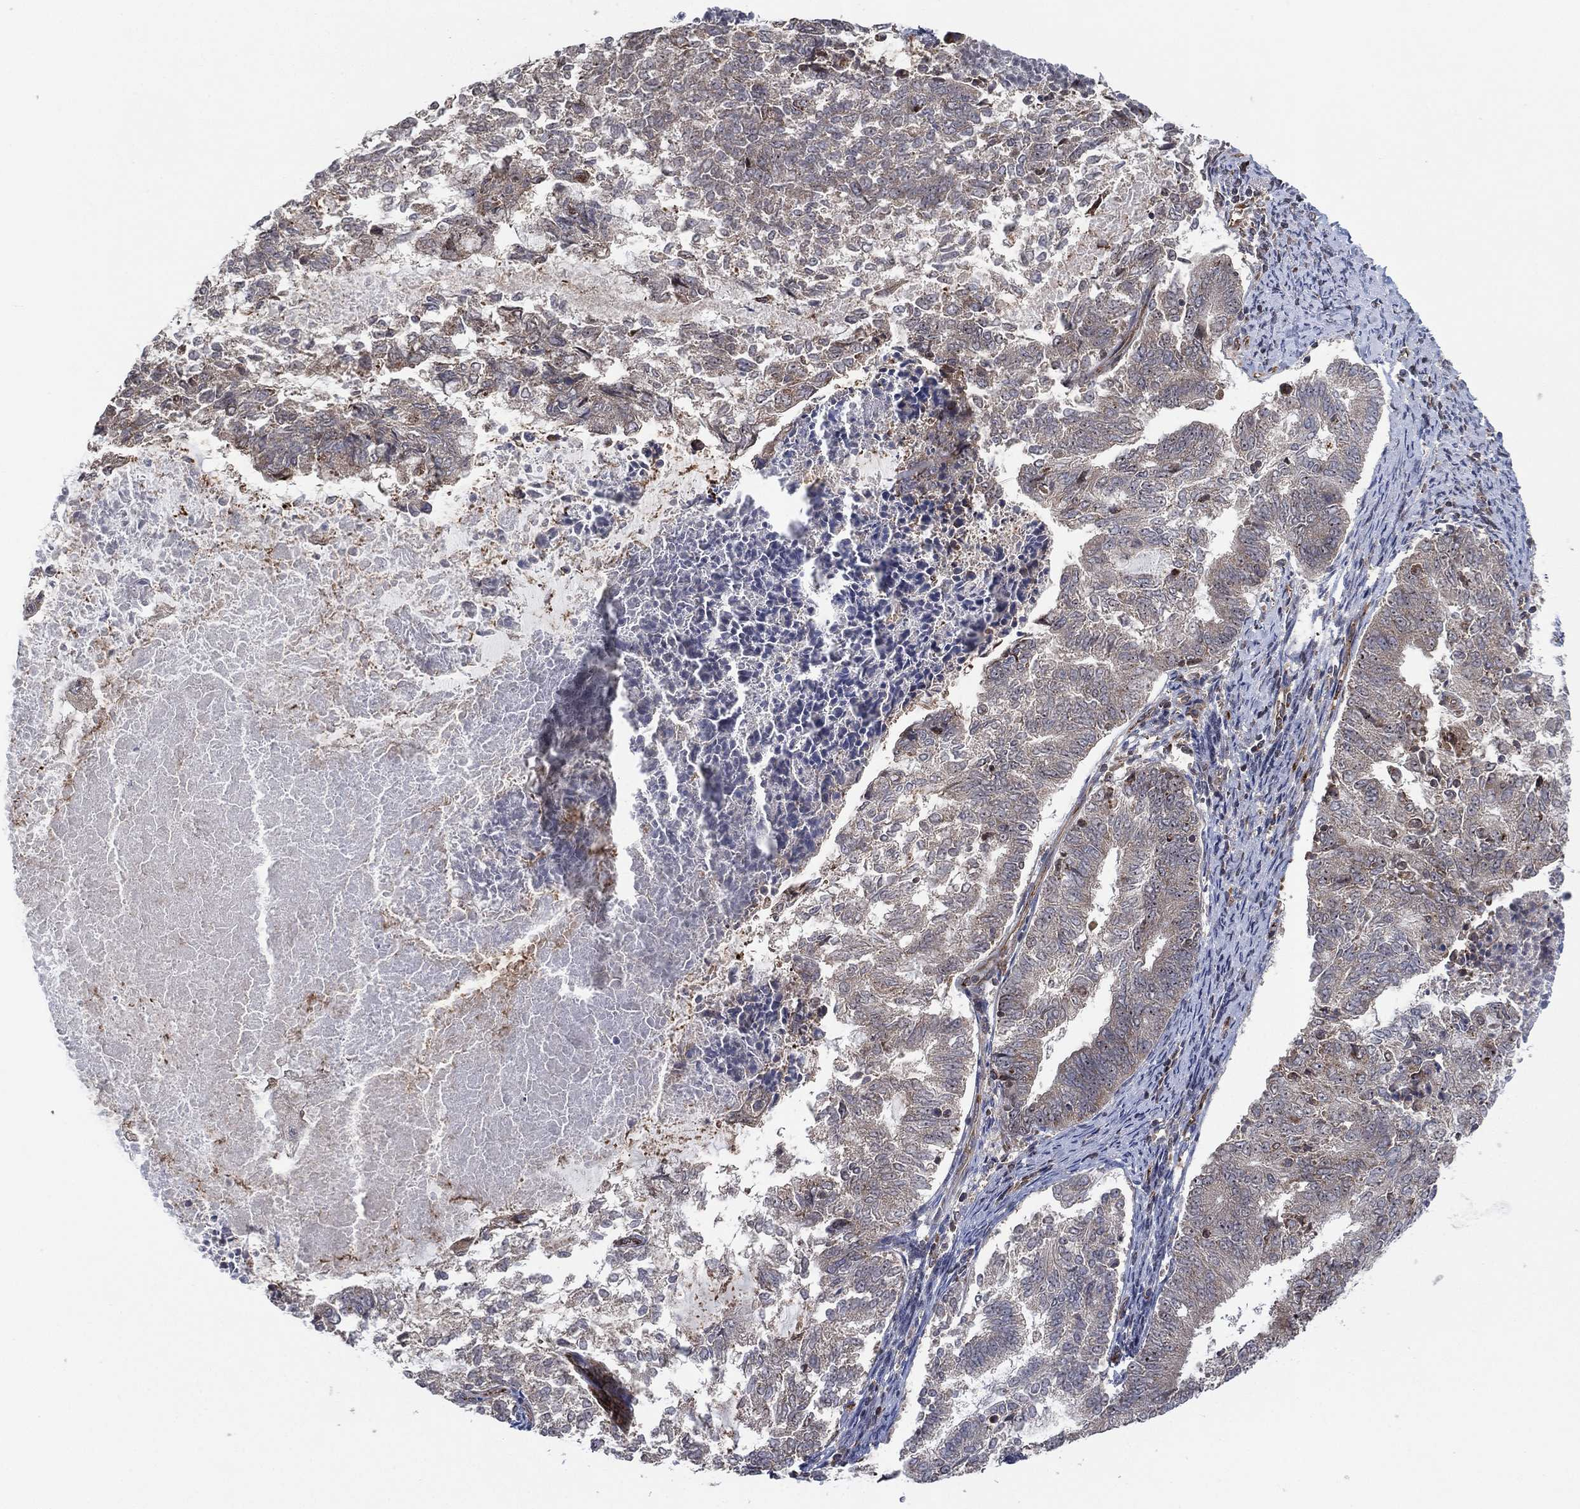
{"staining": {"intensity": "negative", "quantity": "none", "location": "none"}, "tissue": "endometrial cancer", "cell_type": "Tumor cells", "image_type": "cancer", "snomed": [{"axis": "morphology", "description": "Adenocarcinoma, NOS"}, {"axis": "topography", "description": "Endometrium"}], "caption": "This is a image of immunohistochemistry (IHC) staining of endometrial adenocarcinoma, which shows no expression in tumor cells.", "gene": "TMCO1", "patient": {"sex": "female", "age": 65}}